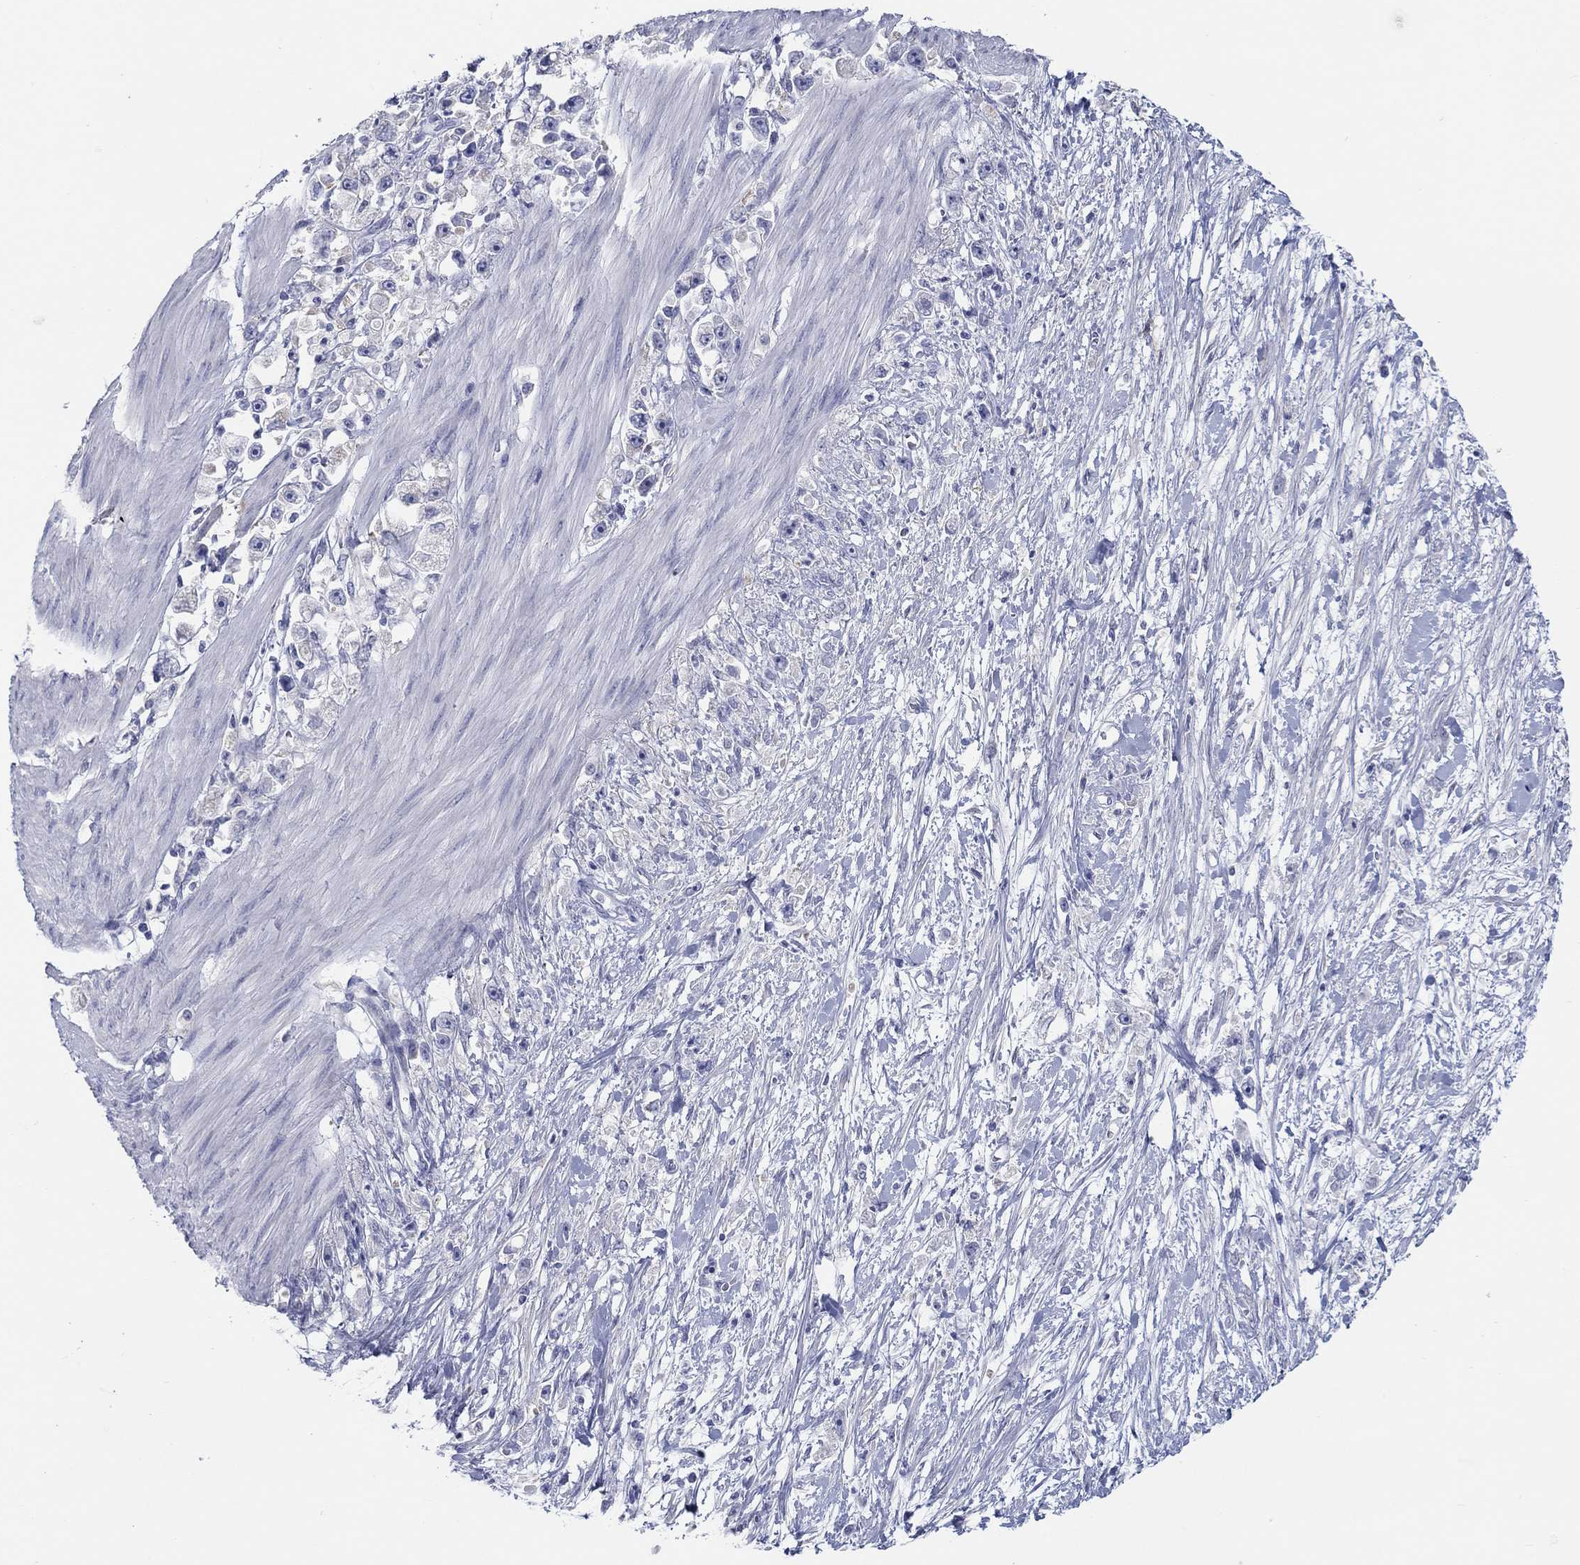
{"staining": {"intensity": "negative", "quantity": "none", "location": "none"}, "tissue": "stomach cancer", "cell_type": "Tumor cells", "image_type": "cancer", "snomed": [{"axis": "morphology", "description": "Adenocarcinoma, NOS"}, {"axis": "topography", "description": "Stomach"}], "caption": "A photomicrograph of human adenocarcinoma (stomach) is negative for staining in tumor cells.", "gene": "LRRC4C", "patient": {"sex": "female", "age": 59}}